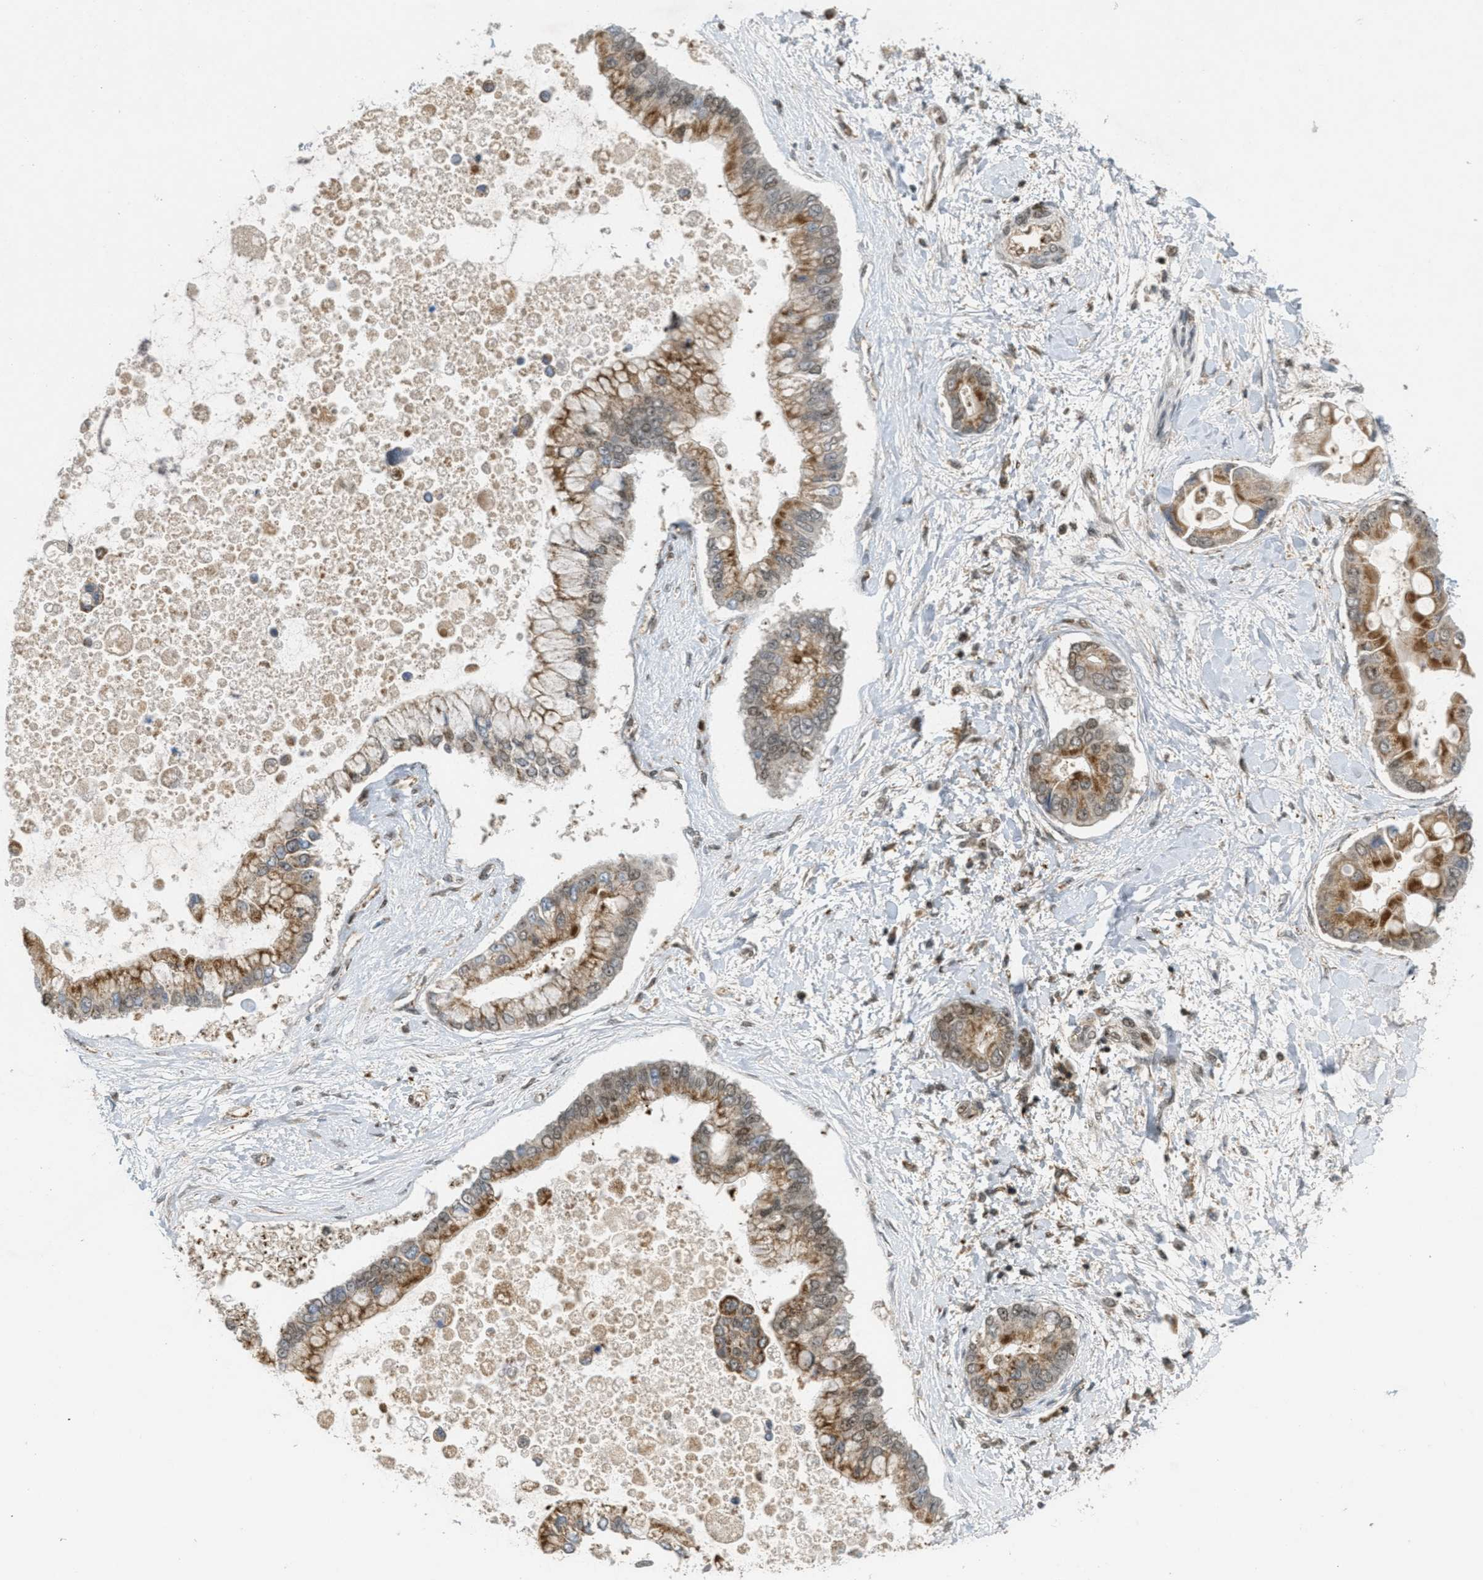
{"staining": {"intensity": "moderate", "quantity": ">75%", "location": "cytoplasmic/membranous"}, "tissue": "liver cancer", "cell_type": "Tumor cells", "image_type": "cancer", "snomed": [{"axis": "morphology", "description": "Cholangiocarcinoma"}, {"axis": "topography", "description": "Liver"}], "caption": "There is medium levels of moderate cytoplasmic/membranous staining in tumor cells of liver cholangiocarcinoma, as demonstrated by immunohistochemical staining (brown color).", "gene": "TLK1", "patient": {"sex": "male", "age": 50}}